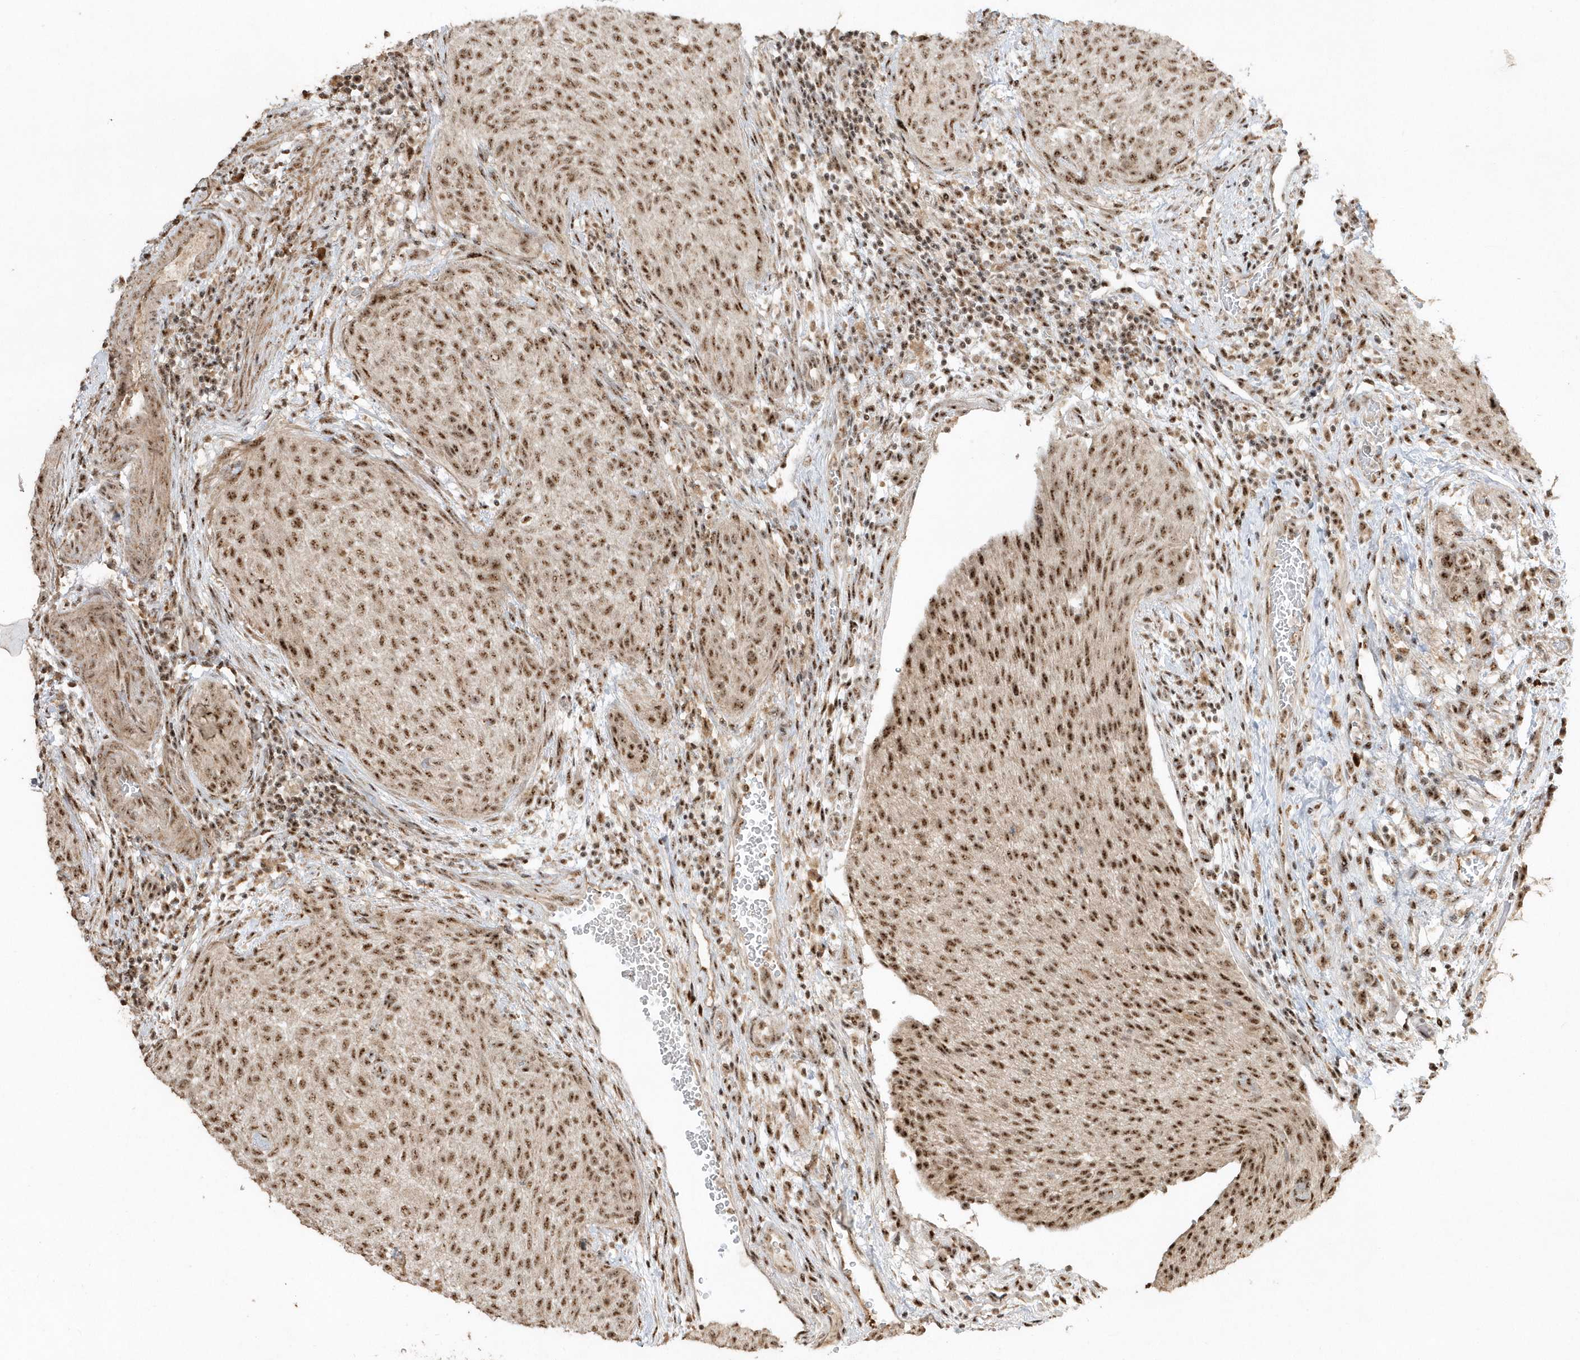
{"staining": {"intensity": "strong", "quantity": ">75%", "location": "nuclear"}, "tissue": "urothelial cancer", "cell_type": "Tumor cells", "image_type": "cancer", "snomed": [{"axis": "morphology", "description": "Urothelial carcinoma, High grade"}, {"axis": "topography", "description": "Urinary bladder"}], "caption": "Immunohistochemical staining of human urothelial carcinoma (high-grade) displays high levels of strong nuclear expression in about >75% of tumor cells. (Stains: DAB in brown, nuclei in blue, Microscopy: brightfield microscopy at high magnification).", "gene": "POLR3B", "patient": {"sex": "male", "age": 35}}